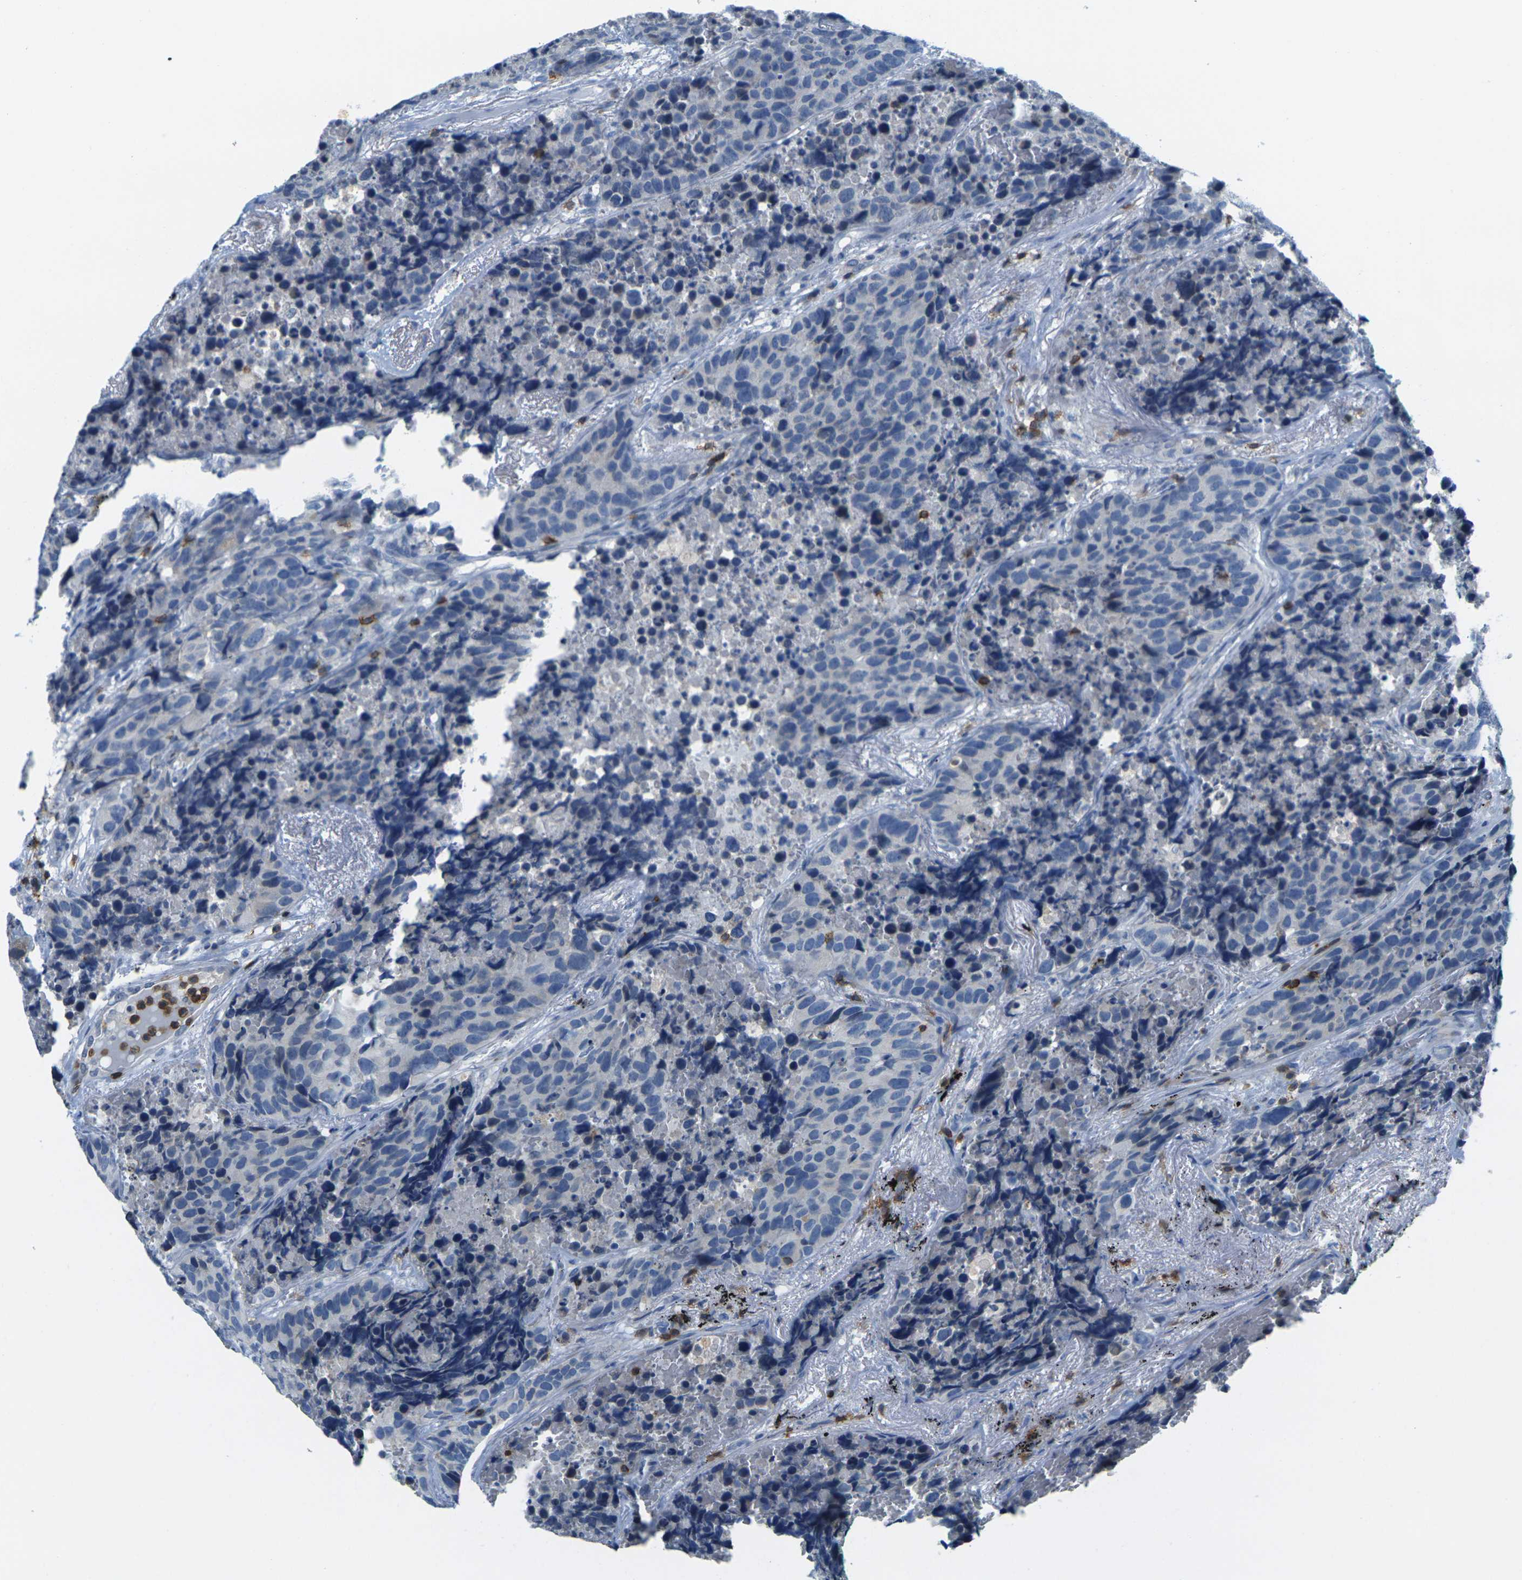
{"staining": {"intensity": "negative", "quantity": "none", "location": "none"}, "tissue": "carcinoid", "cell_type": "Tumor cells", "image_type": "cancer", "snomed": [{"axis": "morphology", "description": "Carcinoid, malignant, NOS"}, {"axis": "topography", "description": "Lung"}], "caption": "High power microscopy photomicrograph of an IHC micrograph of malignant carcinoid, revealing no significant positivity in tumor cells.", "gene": "CD3D", "patient": {"sex": "male", "age": 60}}